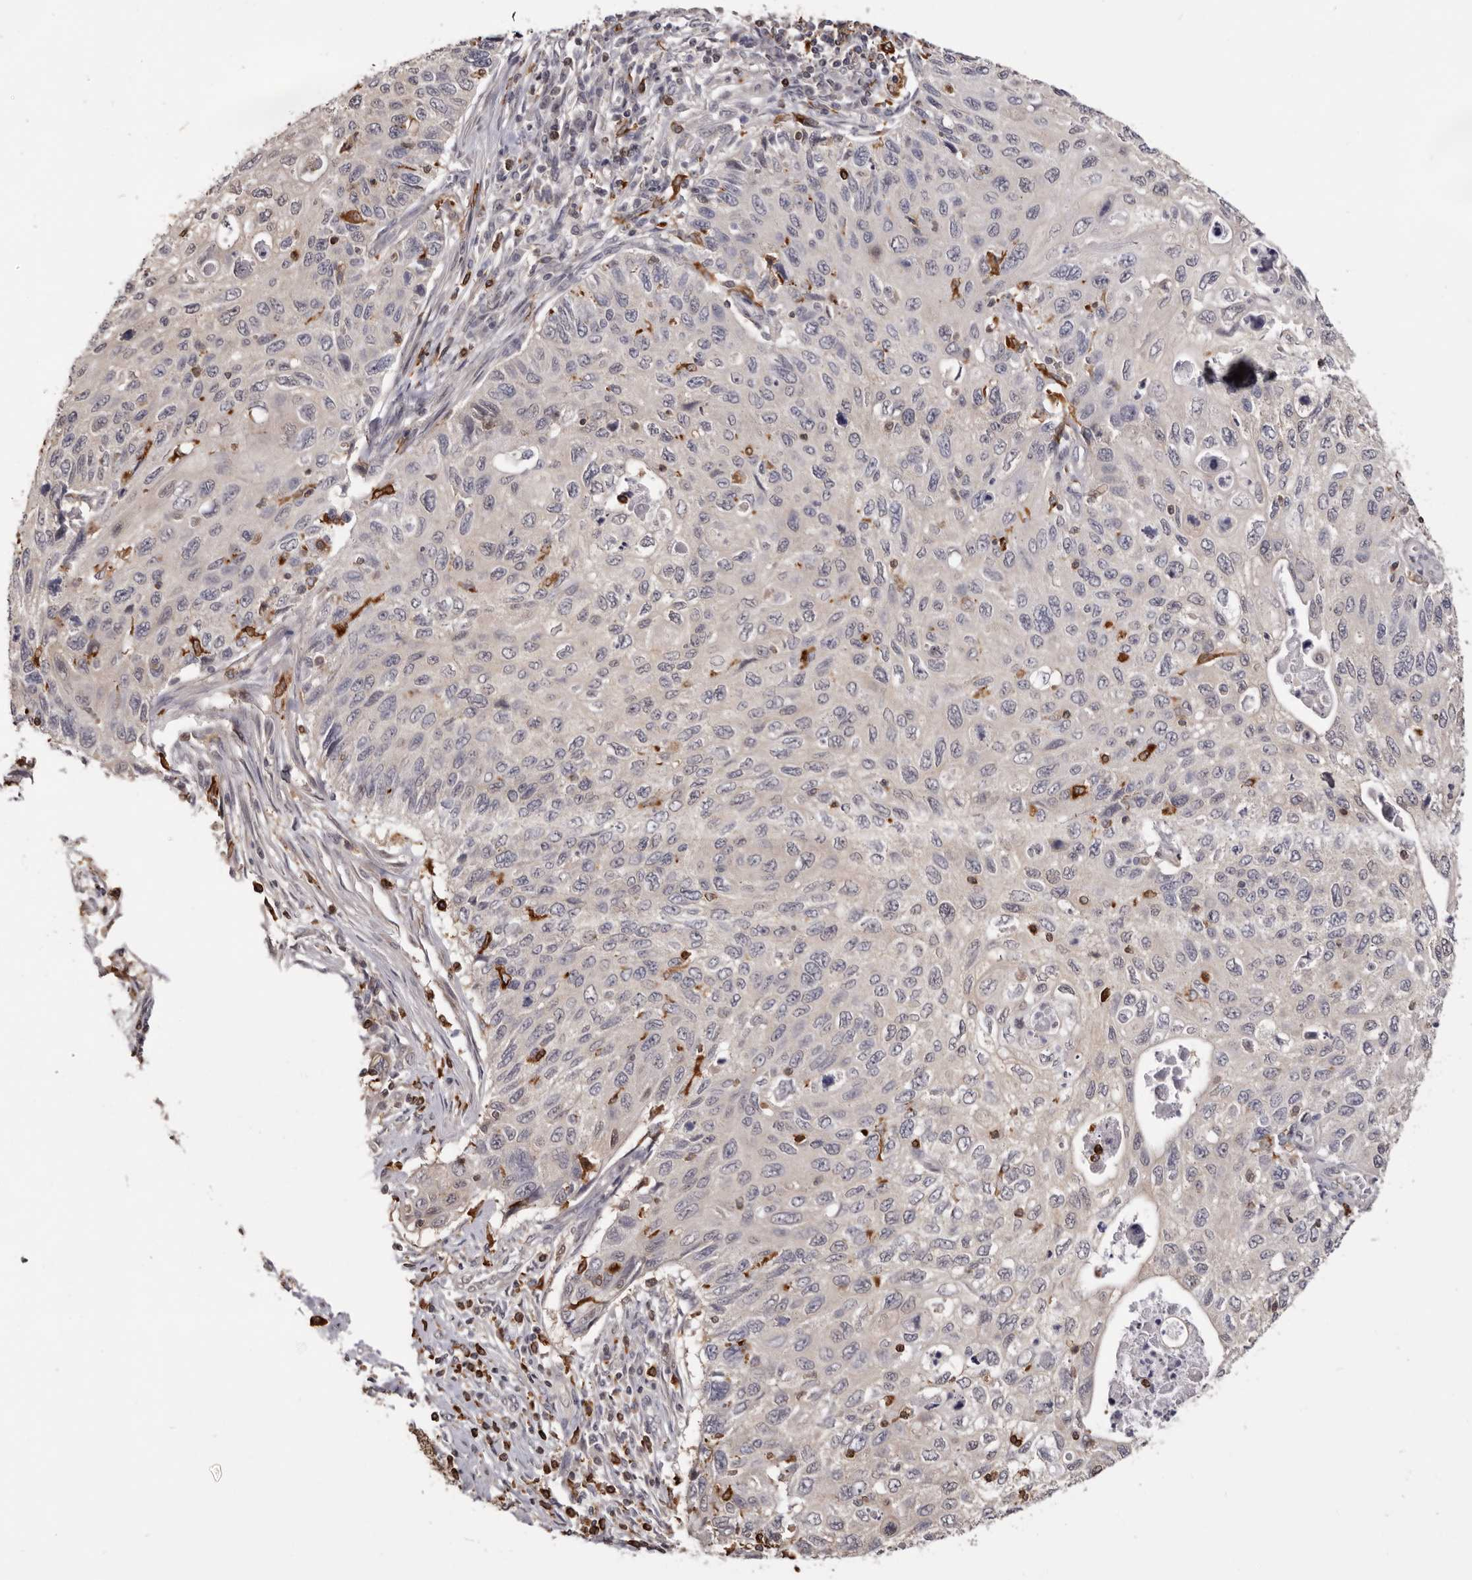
{"staining": {"intensity": "negative", "quantity": "none", "location": "none"}, "tissue": "cervical cancer", "cell_type": "Tumor cells", "image_type": "cancer", "snomed": [{"axis": "morphology", "description": "Squamous cell carcinoma, NOS"}, {"axis": "topography", "description": "Cervix"}], "caption": "This is an IHC micrograph of cervical cancer. There is no positivity in tumor cells.", "gene": "TNNI1", "patient": {"sex": "female", "age": 70}}